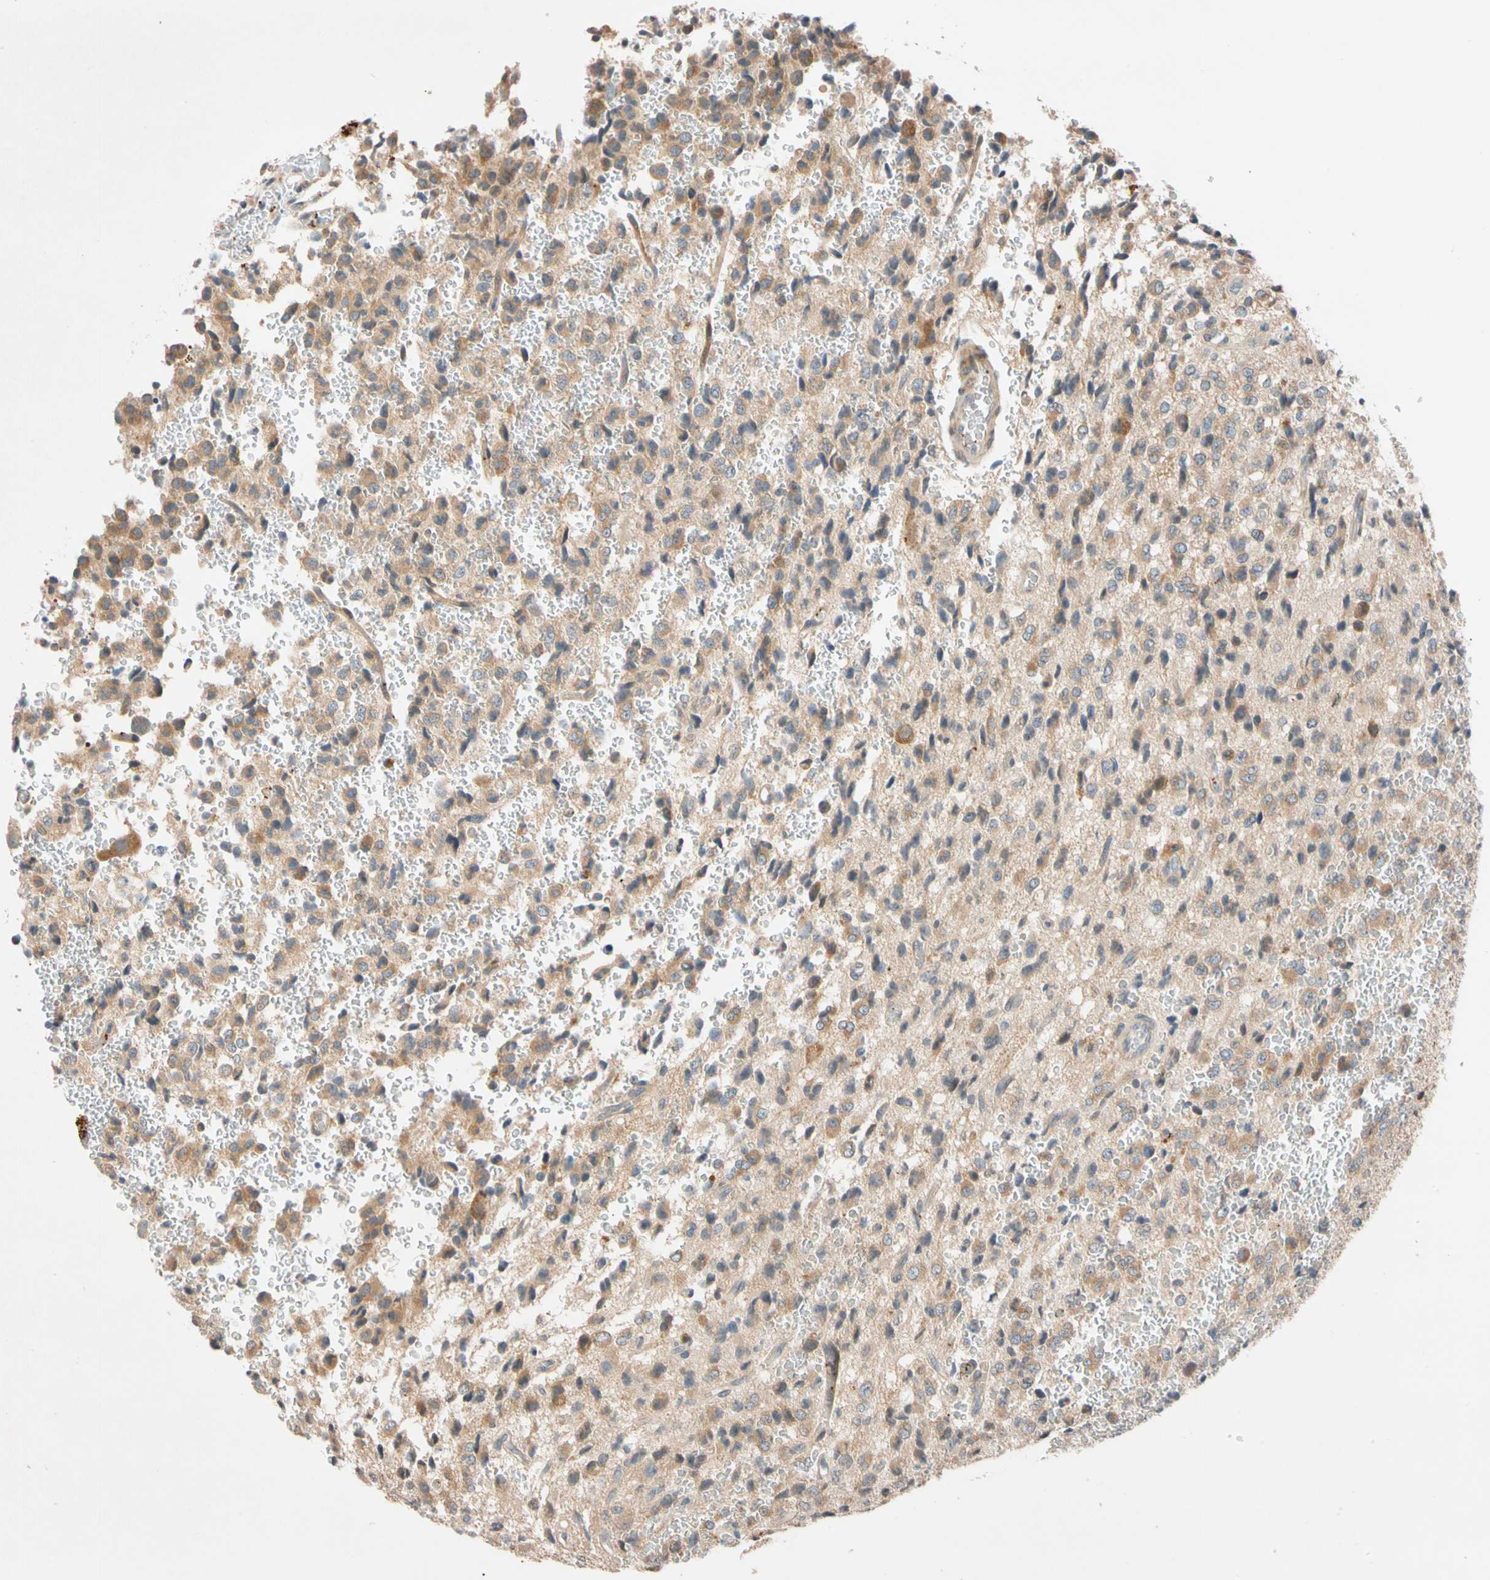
{"staining": {"intensity": "weak", "quantity": "<25%", "location": "cytoplasmic/membranous"}, "tissue": "glioma", "cell_type": "Tumor cells", "image_type": "cancer", "snomed": [{"axis": "morphology", "description": "Glioma, malignant, High grade"}, {"axis": "topography", "description": "pancreas cauda"}], "caption": "Immunohistochemistry image of neoplastic tissue: human glioma stained with DAB displays no significant protein positivity in tumor cells.", "gene": "CNST", "patient": {"sex": "male", "age": 60}}